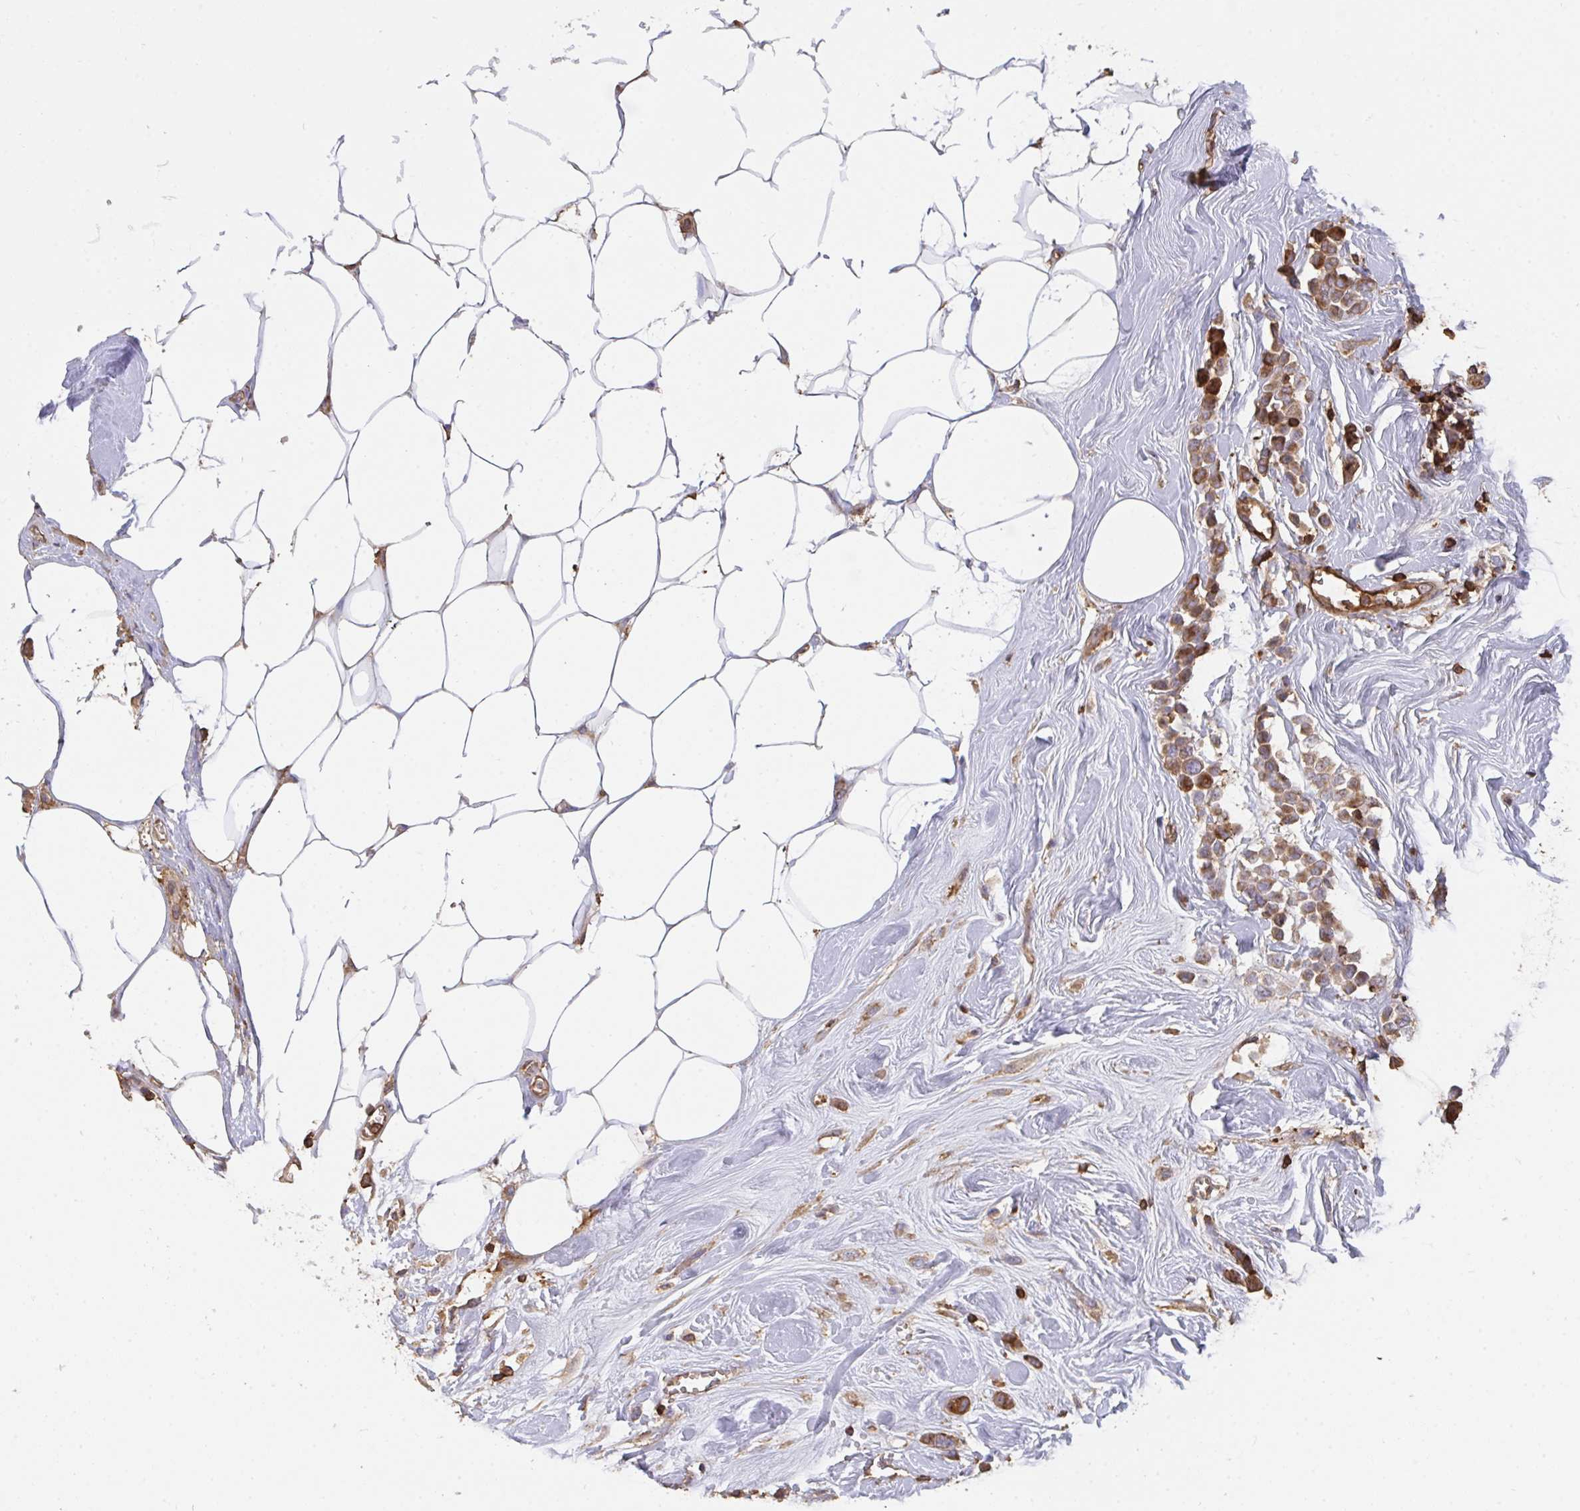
{"staining": {"intensity": "moderate", "quantity": "25%-75%", "location": "cytoplasmic/membranous"}, "tissue": "breast cancer", "cell_type": "Tumor cells", "image_type": "cancer", "snomed": [{"axis": "morphology", "description": "Duct carcinoma"}, {"axis": "topography", "description": "Breast"}], "caption": "Breast cancer stained for a protein reveals moderate cytoplasmic/membranous positivity in tumor cells. Immunohistochemistry (ihc) stains the protein in brown and the nuclei are stained blue.", "gene": "CFL1", "patient": {"sex": "female", "age": 80}}